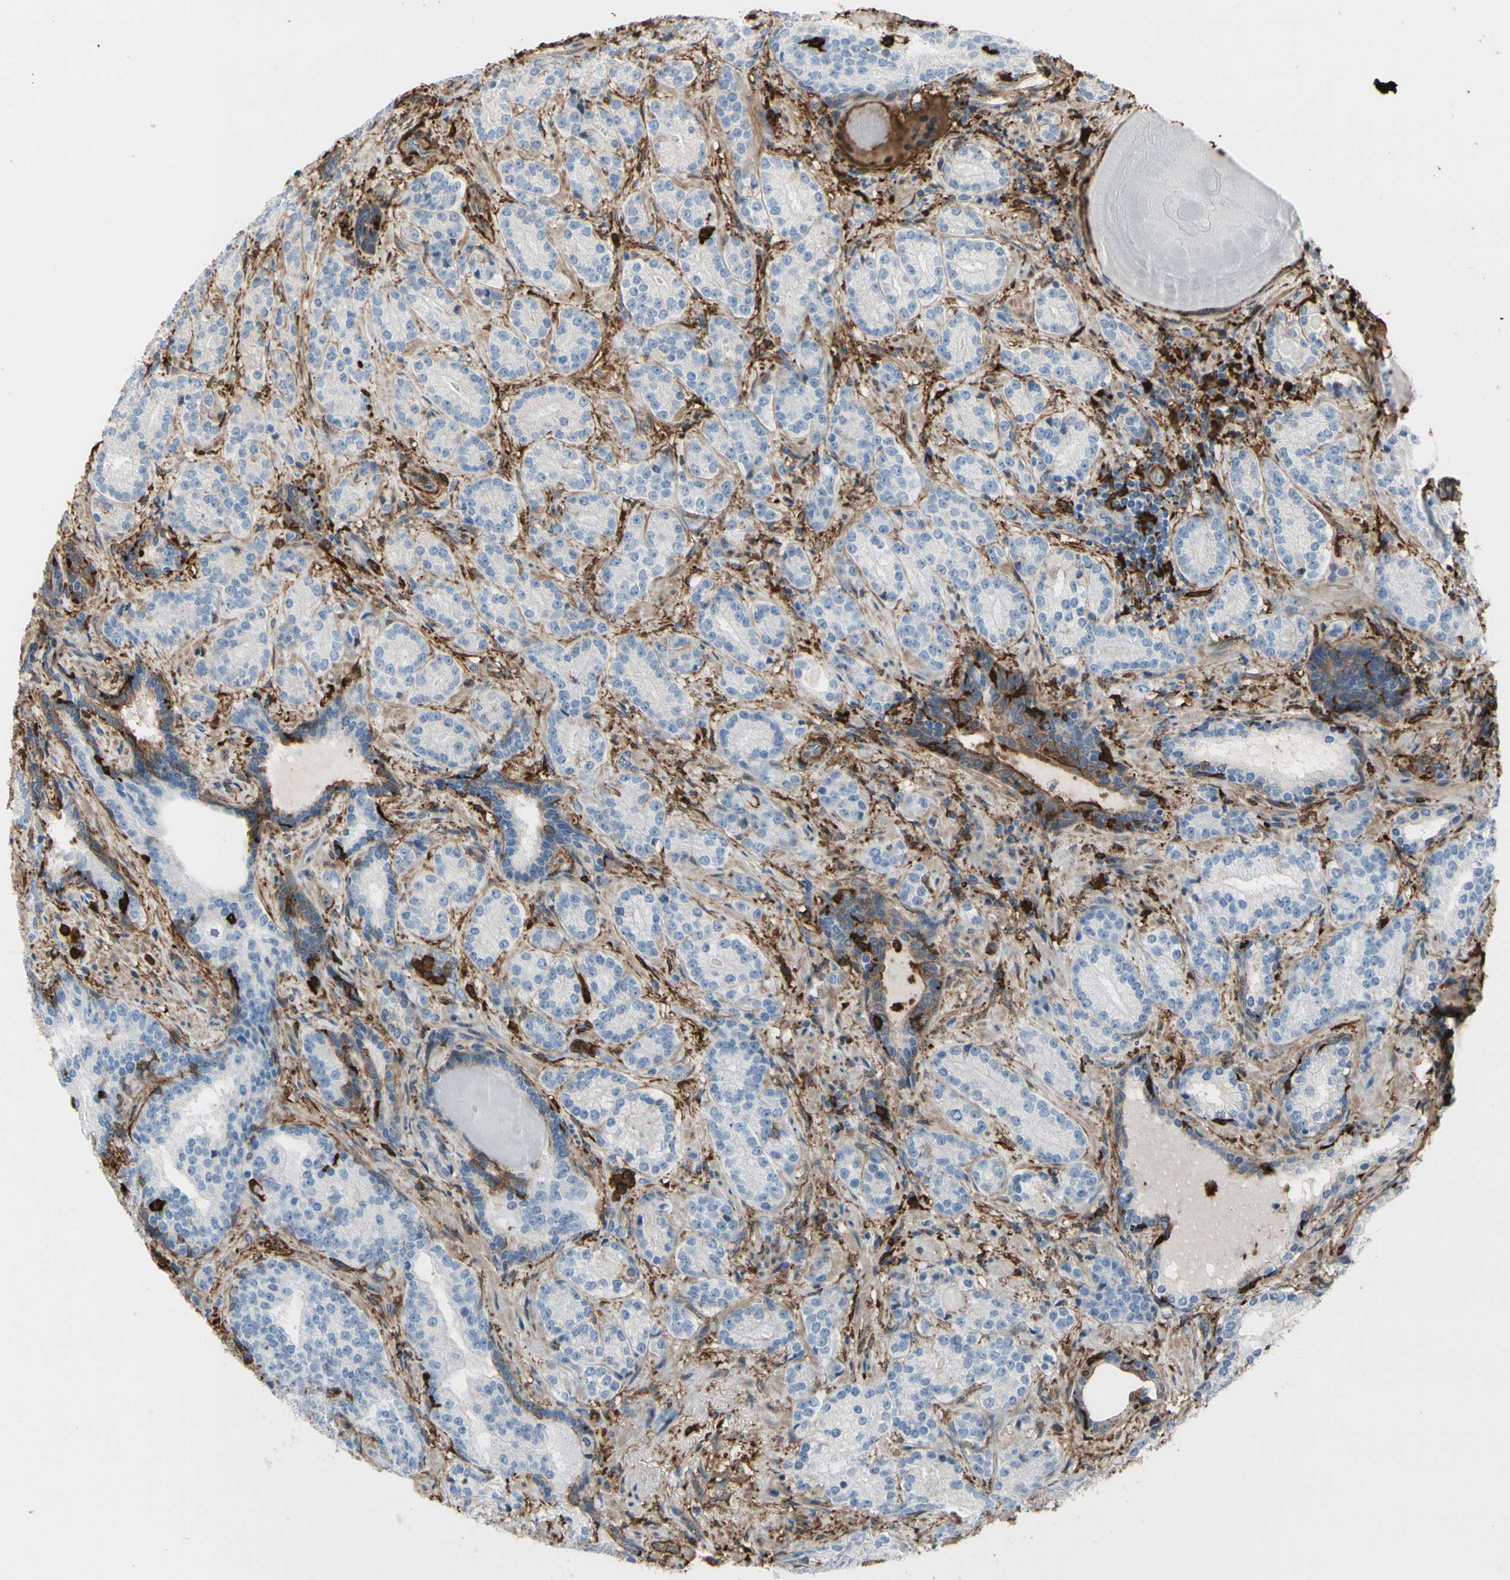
{"staining": {"intensity": "negative", "quantity": "none", "location": "none"}, "tissue": "prostate cancer", "cell_type": "Tumor cells", "image_type": "cancer", "snomed": [{"axis": "morphology", "description": "Adenocarcinoma, High grade"}, {"axis": "topography", "description": "Prostate"}], "caption": "The histopathology image displays no significant staining in tumor cells of high-grade adenocarcinoma (prostate).", "gene": "GSN", "patient": {"sex": "male", "age": 61}}